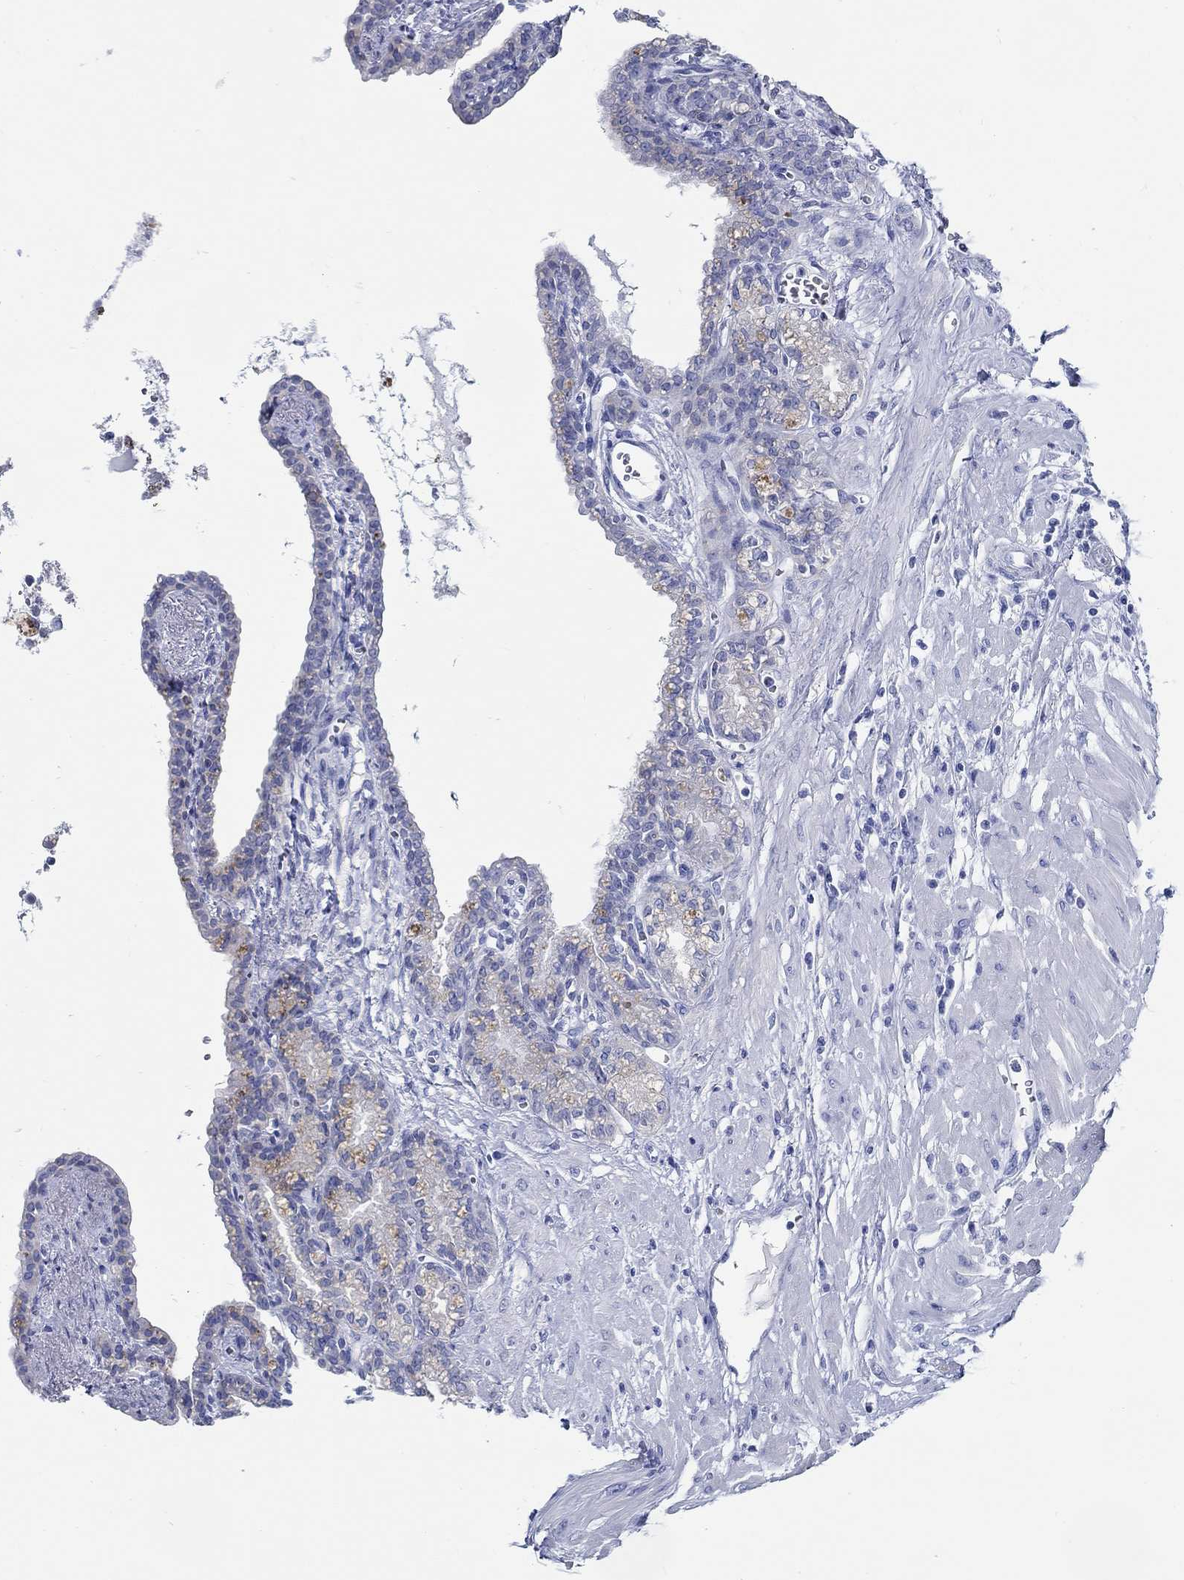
{"staining": {"intensity": "negative", "quantity": "none", "location": "none"}, "tissue": "seminal vesicle", "cell_type": "Glandular cells", "image_type": "normal", "snomed": [{"axis": "morphology", "description": "Normal tissue, NOS"}, {"axis": "morphology", "description": "Urothelial carcinoma, NOS"}, {"axis": "topography", "description": "Urinary bladder"}, {"axis": "topography", "description": "Seminal veicle"}], "caption": "Immunohistochemistry (IHC) micrograph of unremarkable seminal vesicle stained for a protein (brown), which exhibits no staining in glandular cells.", "gene": "FBXO2", "patient": {"sex": "male", "age": 76}}